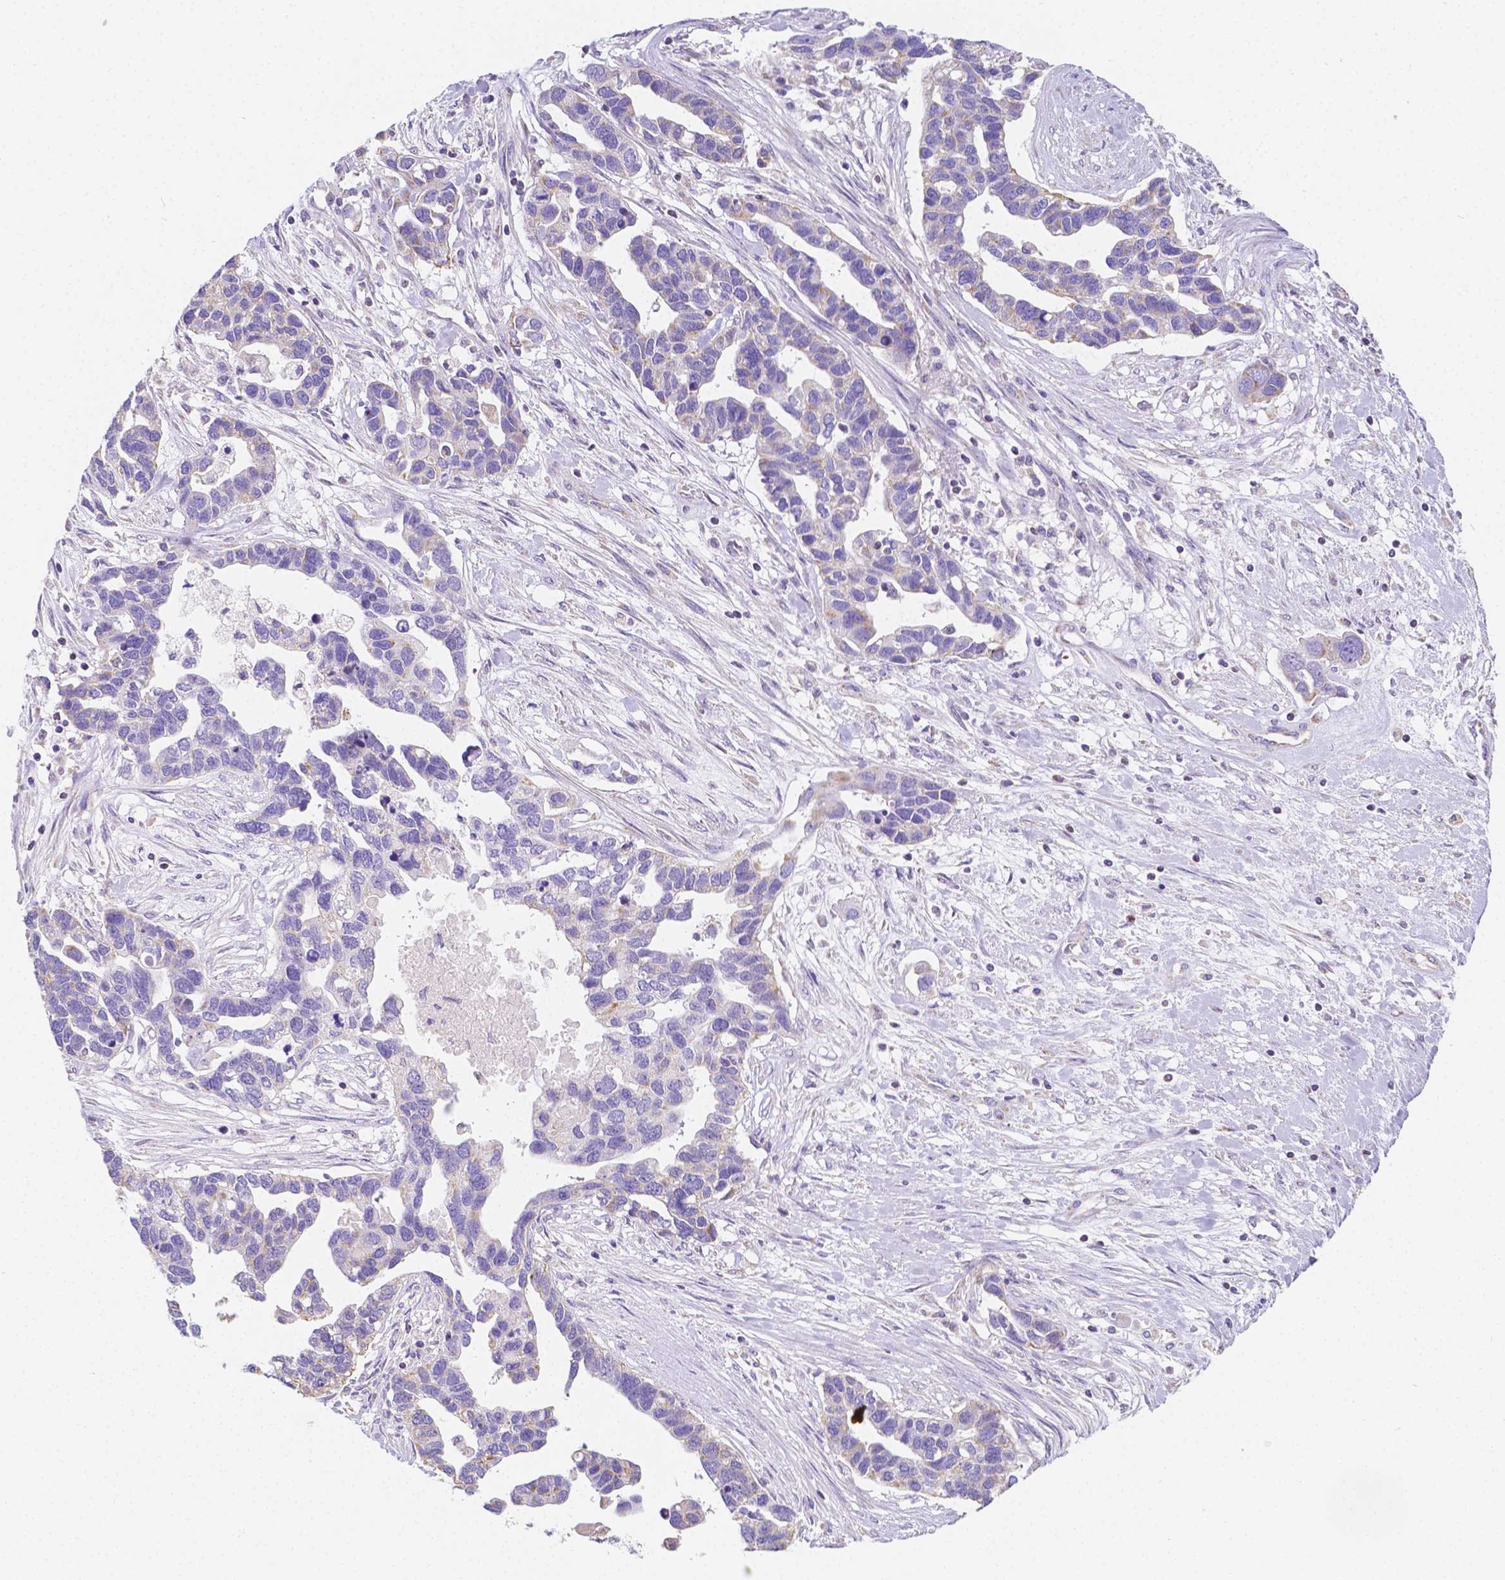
{"staining": {"intensity": "negative", "quantity": "none", "location": "none"}, "tissue": "ovarian cancer", "cell_type": "Tumor cells", "image_type": "cancer", "snomed": [{"axis": "morphology", "description": "Cystadenocarcinoma, serous, NOS"}, {"axis": "topography", "description": "Ovary"}], "caption": "Immunohistochemistry image of ovarian serous cystadenocarcinoma stained for a protein (brown), which shows no positivity in tumor cells. (DAB immunohistochemistry with hematoxylin counter stain).", "gene": "SGTB", "patient": {"sex": "female", "age": 54}}